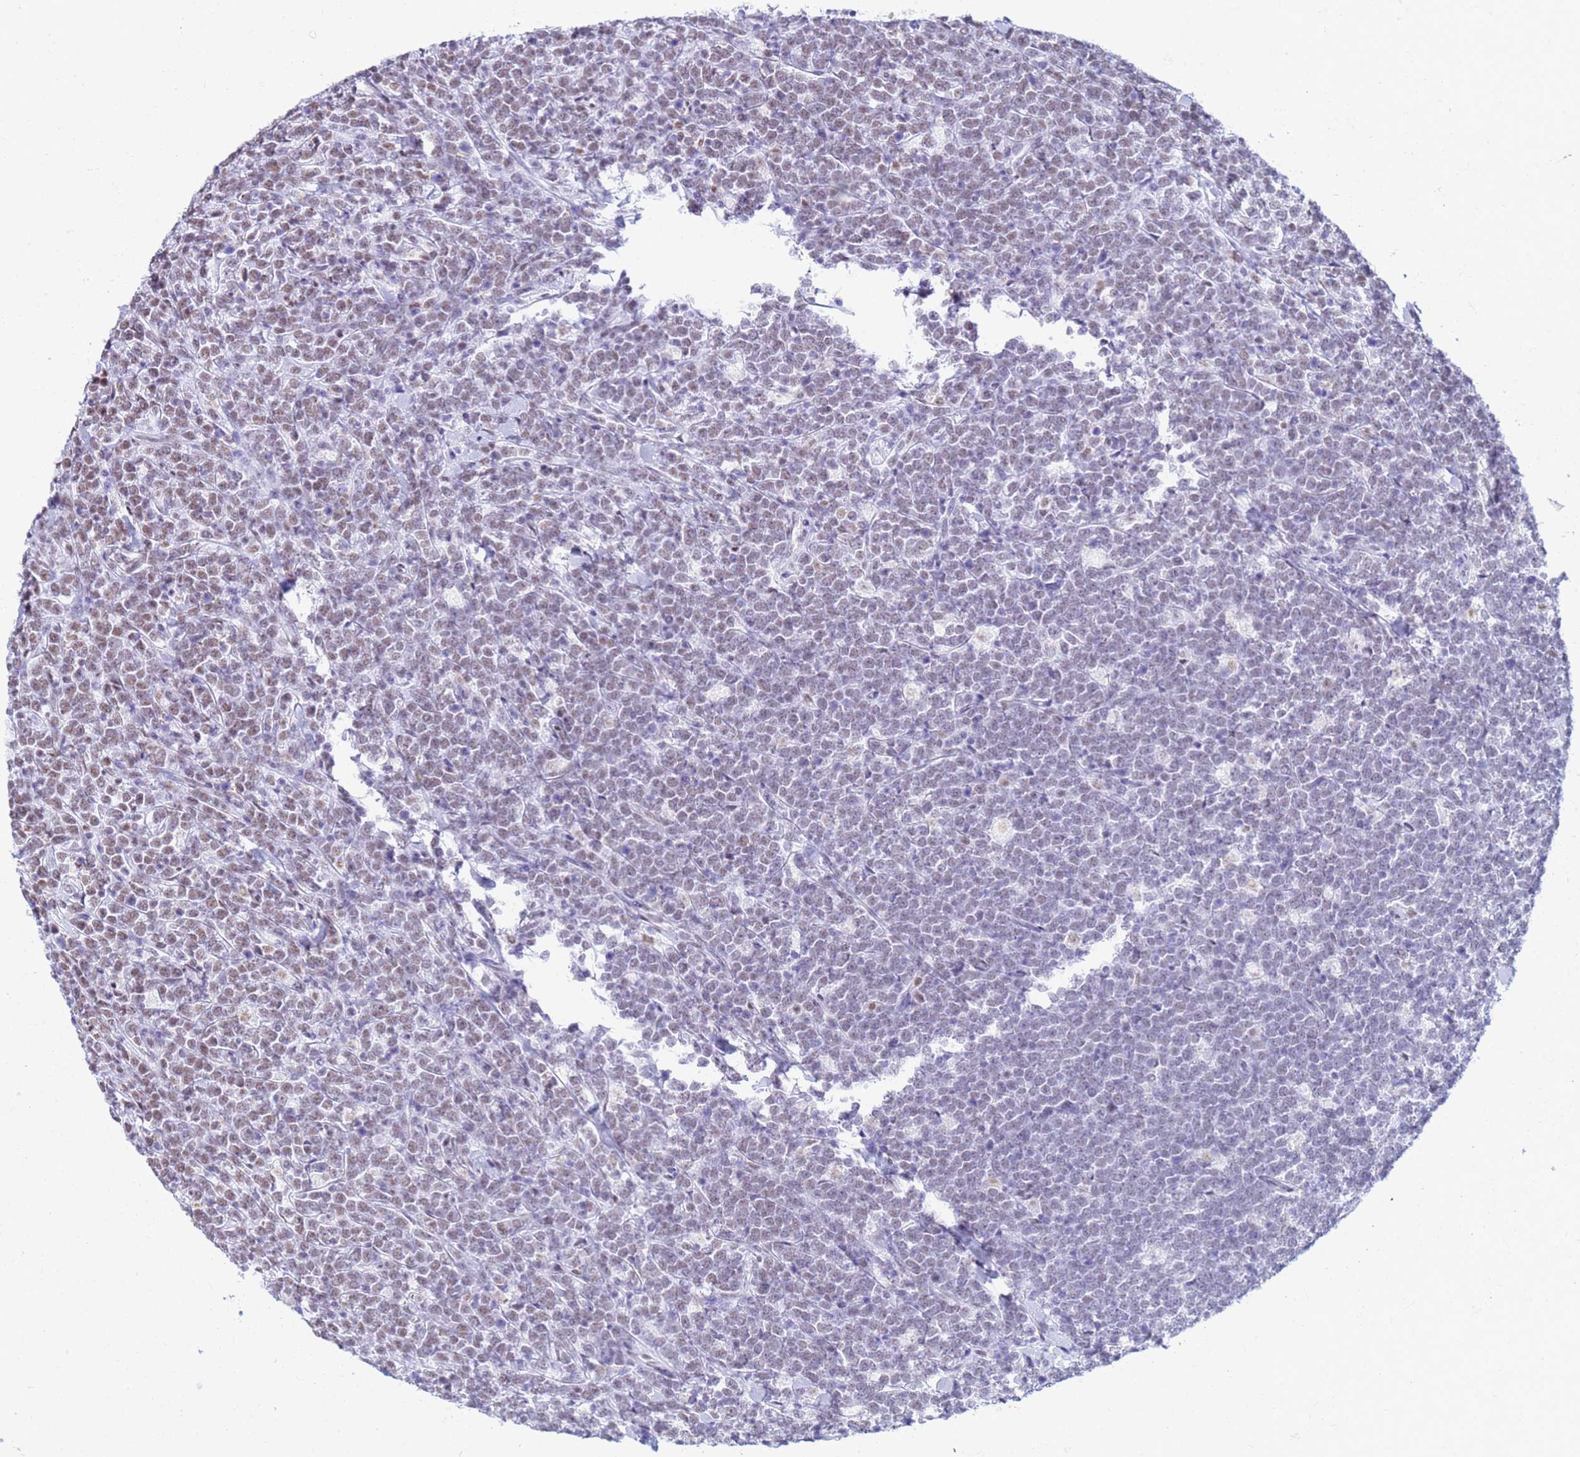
{"staining": {"intensity": "moderate", "quantity": "25%-75%", "location": "nuclear"}, "tissue": "lymphoma", "cell_type": "Tumor cells", "image_type": "cancer", "snomed": [{"axis": "morphology", "description": "Malignant lymphoma, non-Hodgkin's type, High grade"}, {"axis": "topography", "description": "Small intestine"}], "caption": "Lymphoma stained with DAB immunohistochemistry reveals medium levels of moderate nuclear positivity in approximately 25%-75% of tumor cells.", "gene": "FAM170B", "patient": {"sex": "male", "age": 8}}